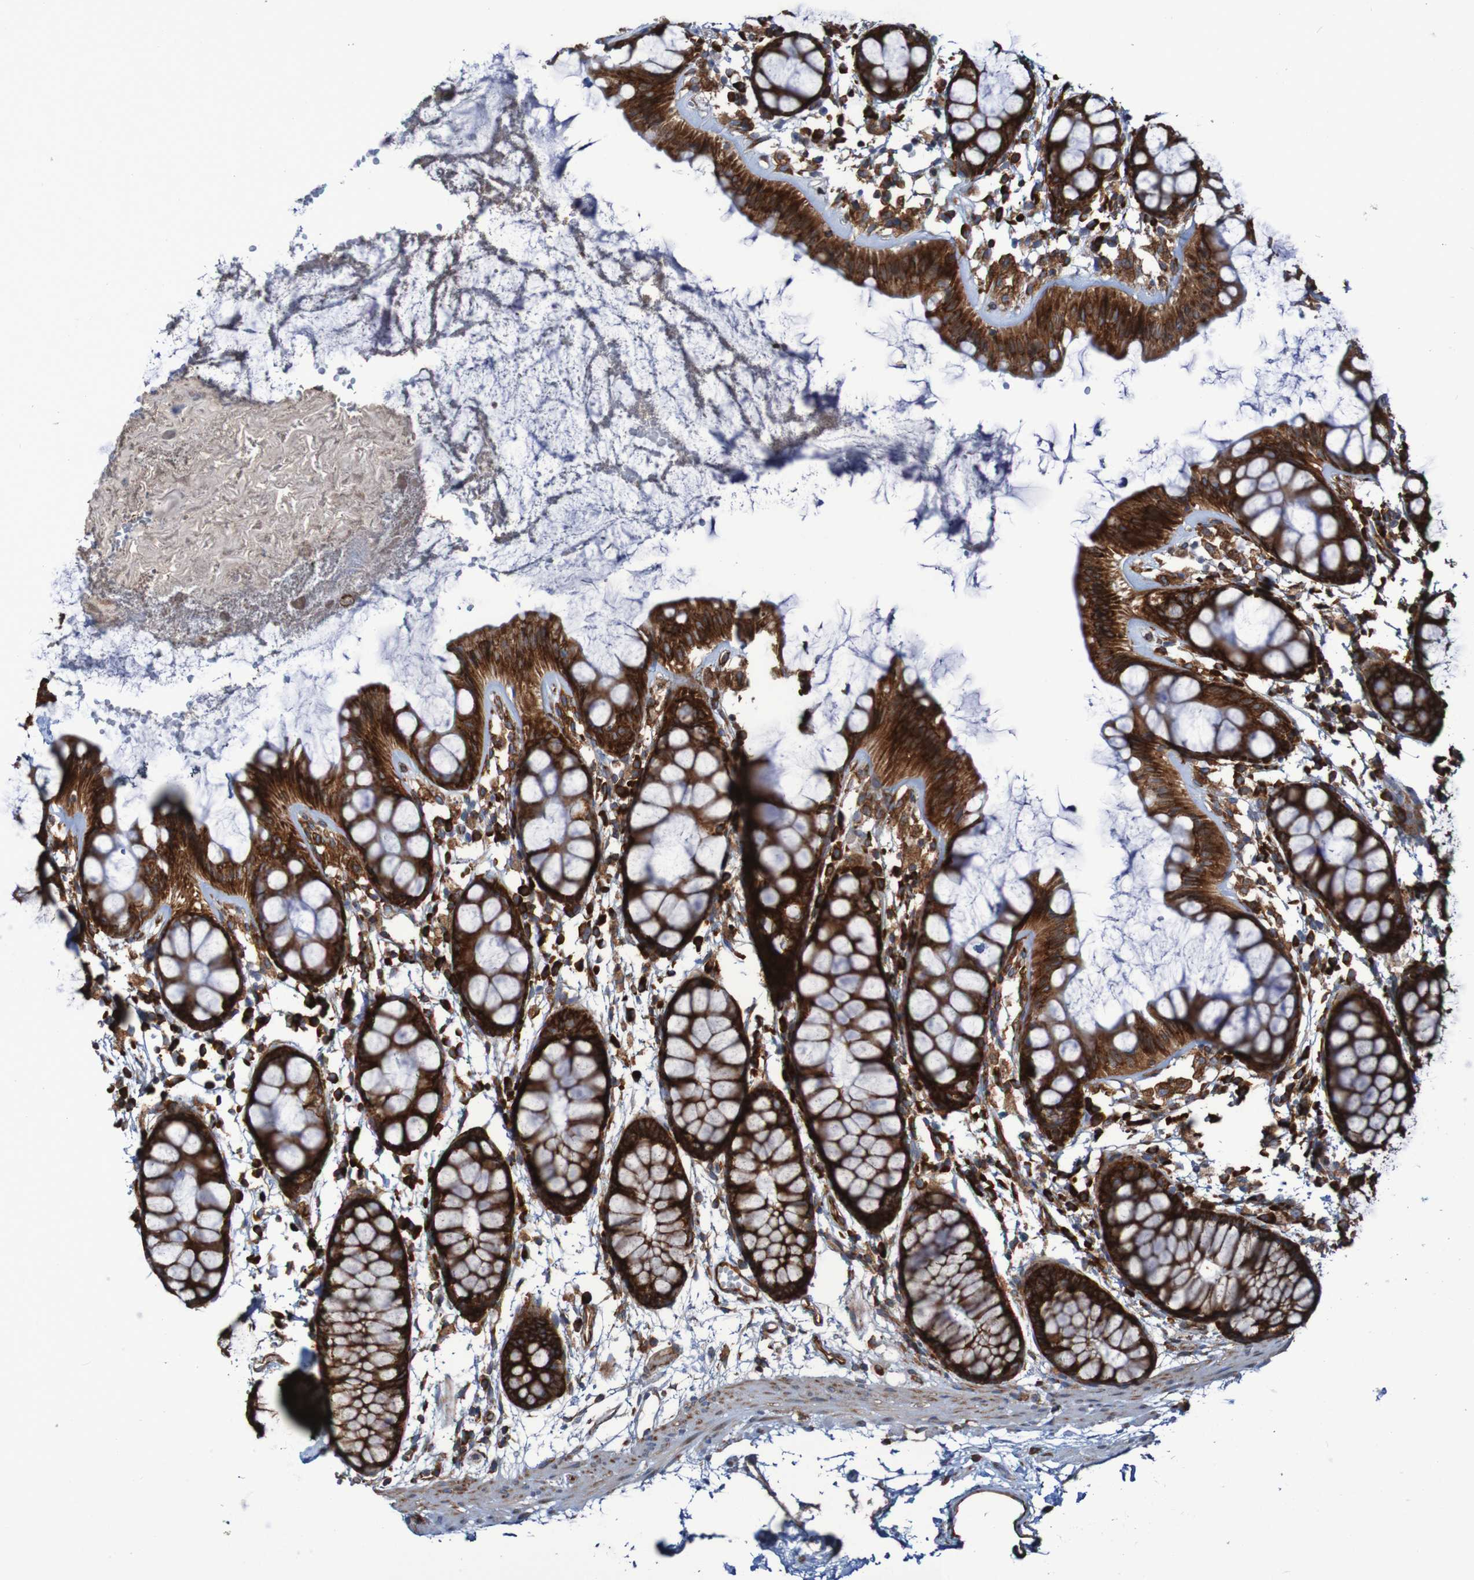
{"staining": {"intensity": "strong", "quantity": ">75%", "location": "cytoplasmic/membranous"}, "tissue": "rectum", "cell_type": "Glandular cells", "image_type": "normal", "snomed": [{"axis": "morphology", "description": "Normal tissue, NOS"}, {"axis": "topography", "description": "Rectum"}], "caption": "An immunohistochemistry (IHC) image of benign tissue is shown. Protein staining in brown shows strong cytoplasmic/membranous positivity in rectum within glandular cells. (DAB (3,3'-diaminobenzidine) IHC, brown staining for protein, blue staining for nuclei).", "gene": "RPL10", "patient": {"sex": "female", "age": 66}}